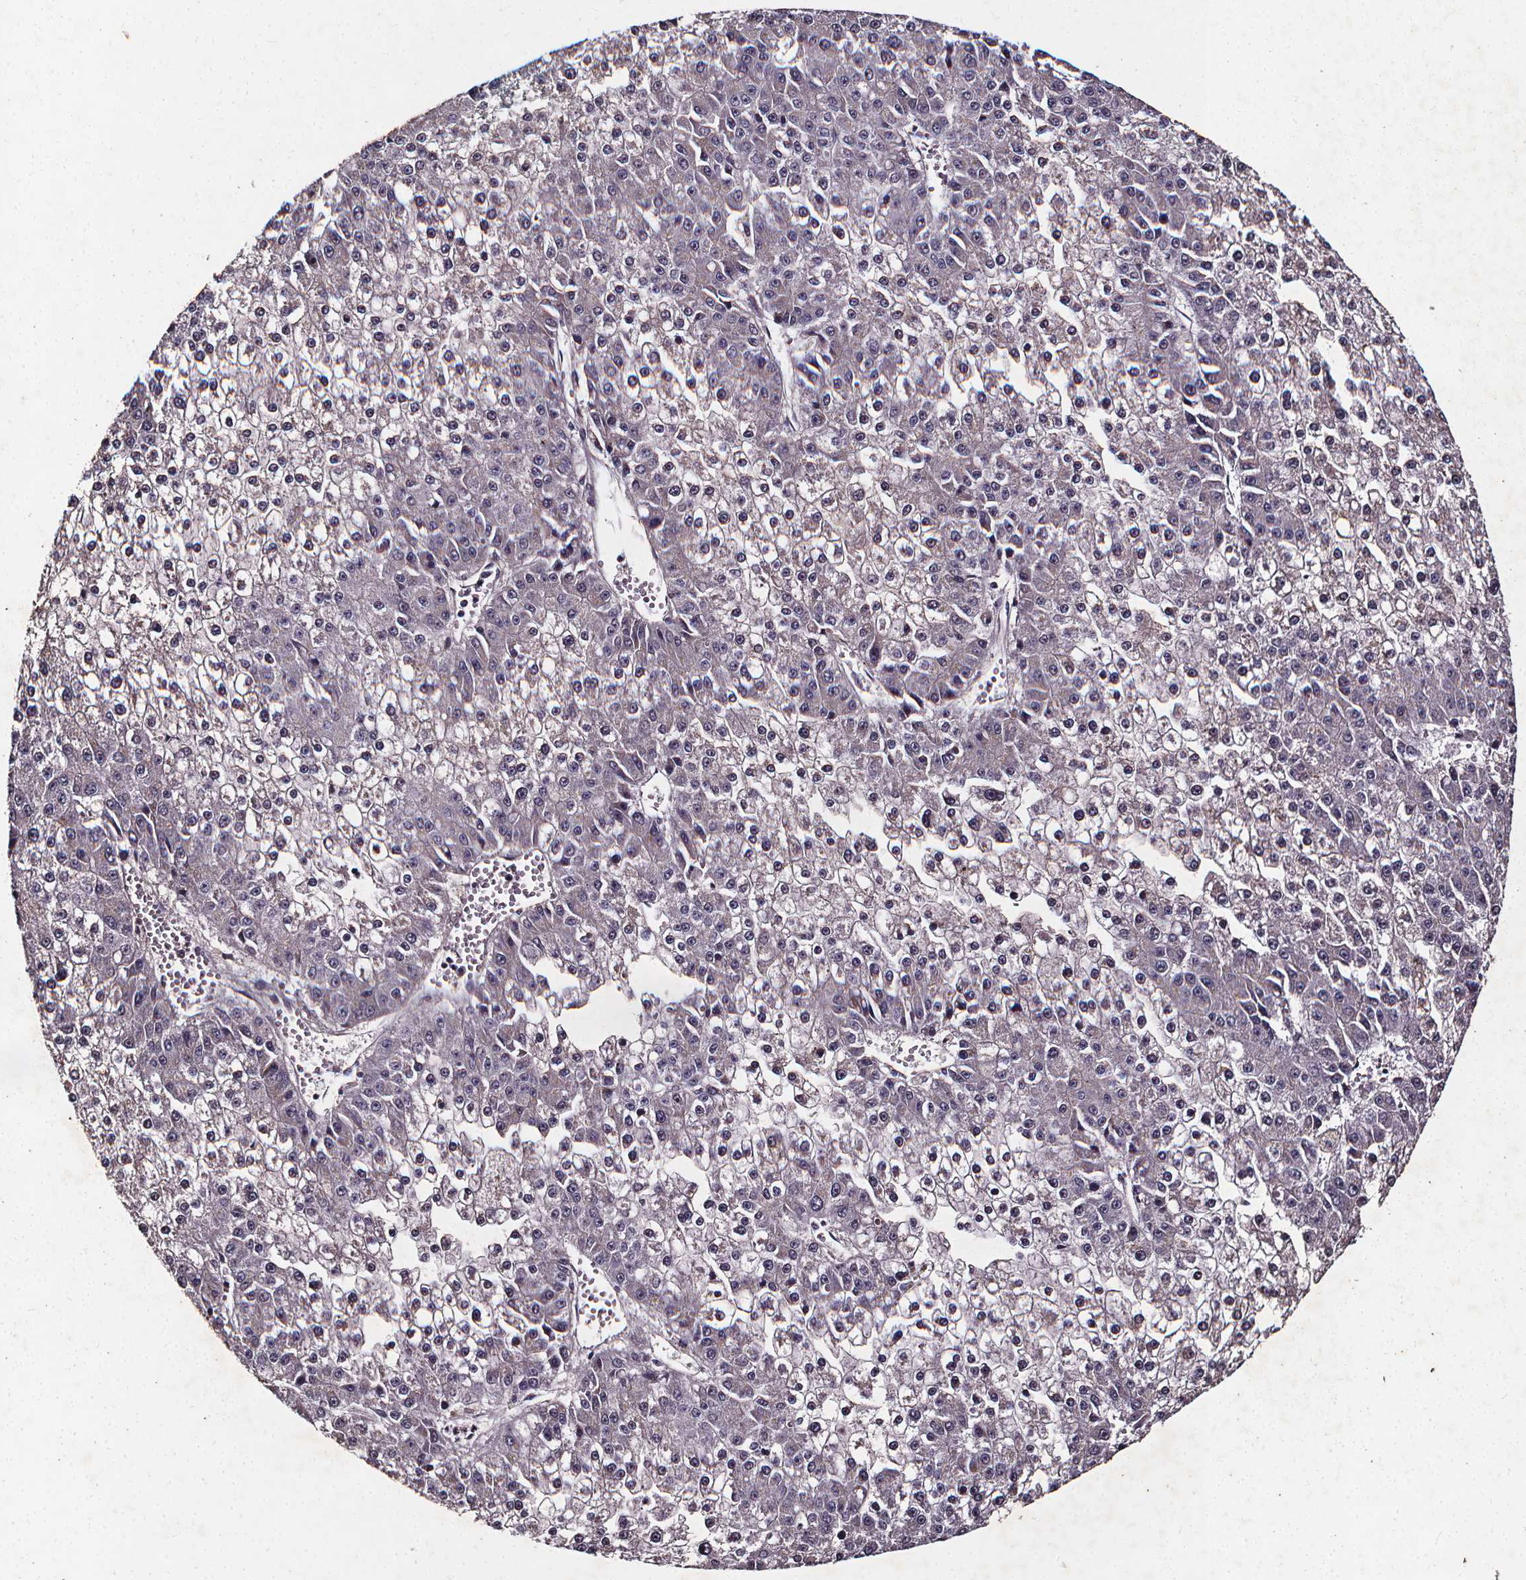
{"staining": {"intensity": "negative", "quantity": "none", "location": "none"}, "tissue": "liver cancer", "cell_type": "Tumor cells", "image_type": "cancer", "snomed": [{"axis": "morphology", "description": "Carcinoma, Hepatocellular, NOS"}, {"axis": "topography", "description": "Liver"}], "caption": "There is no significant staining in tumor cells of hepatocellular carcinoma (liver).", "gene": "SPAG8", "patient": {"sex": "female", "age": 73}}